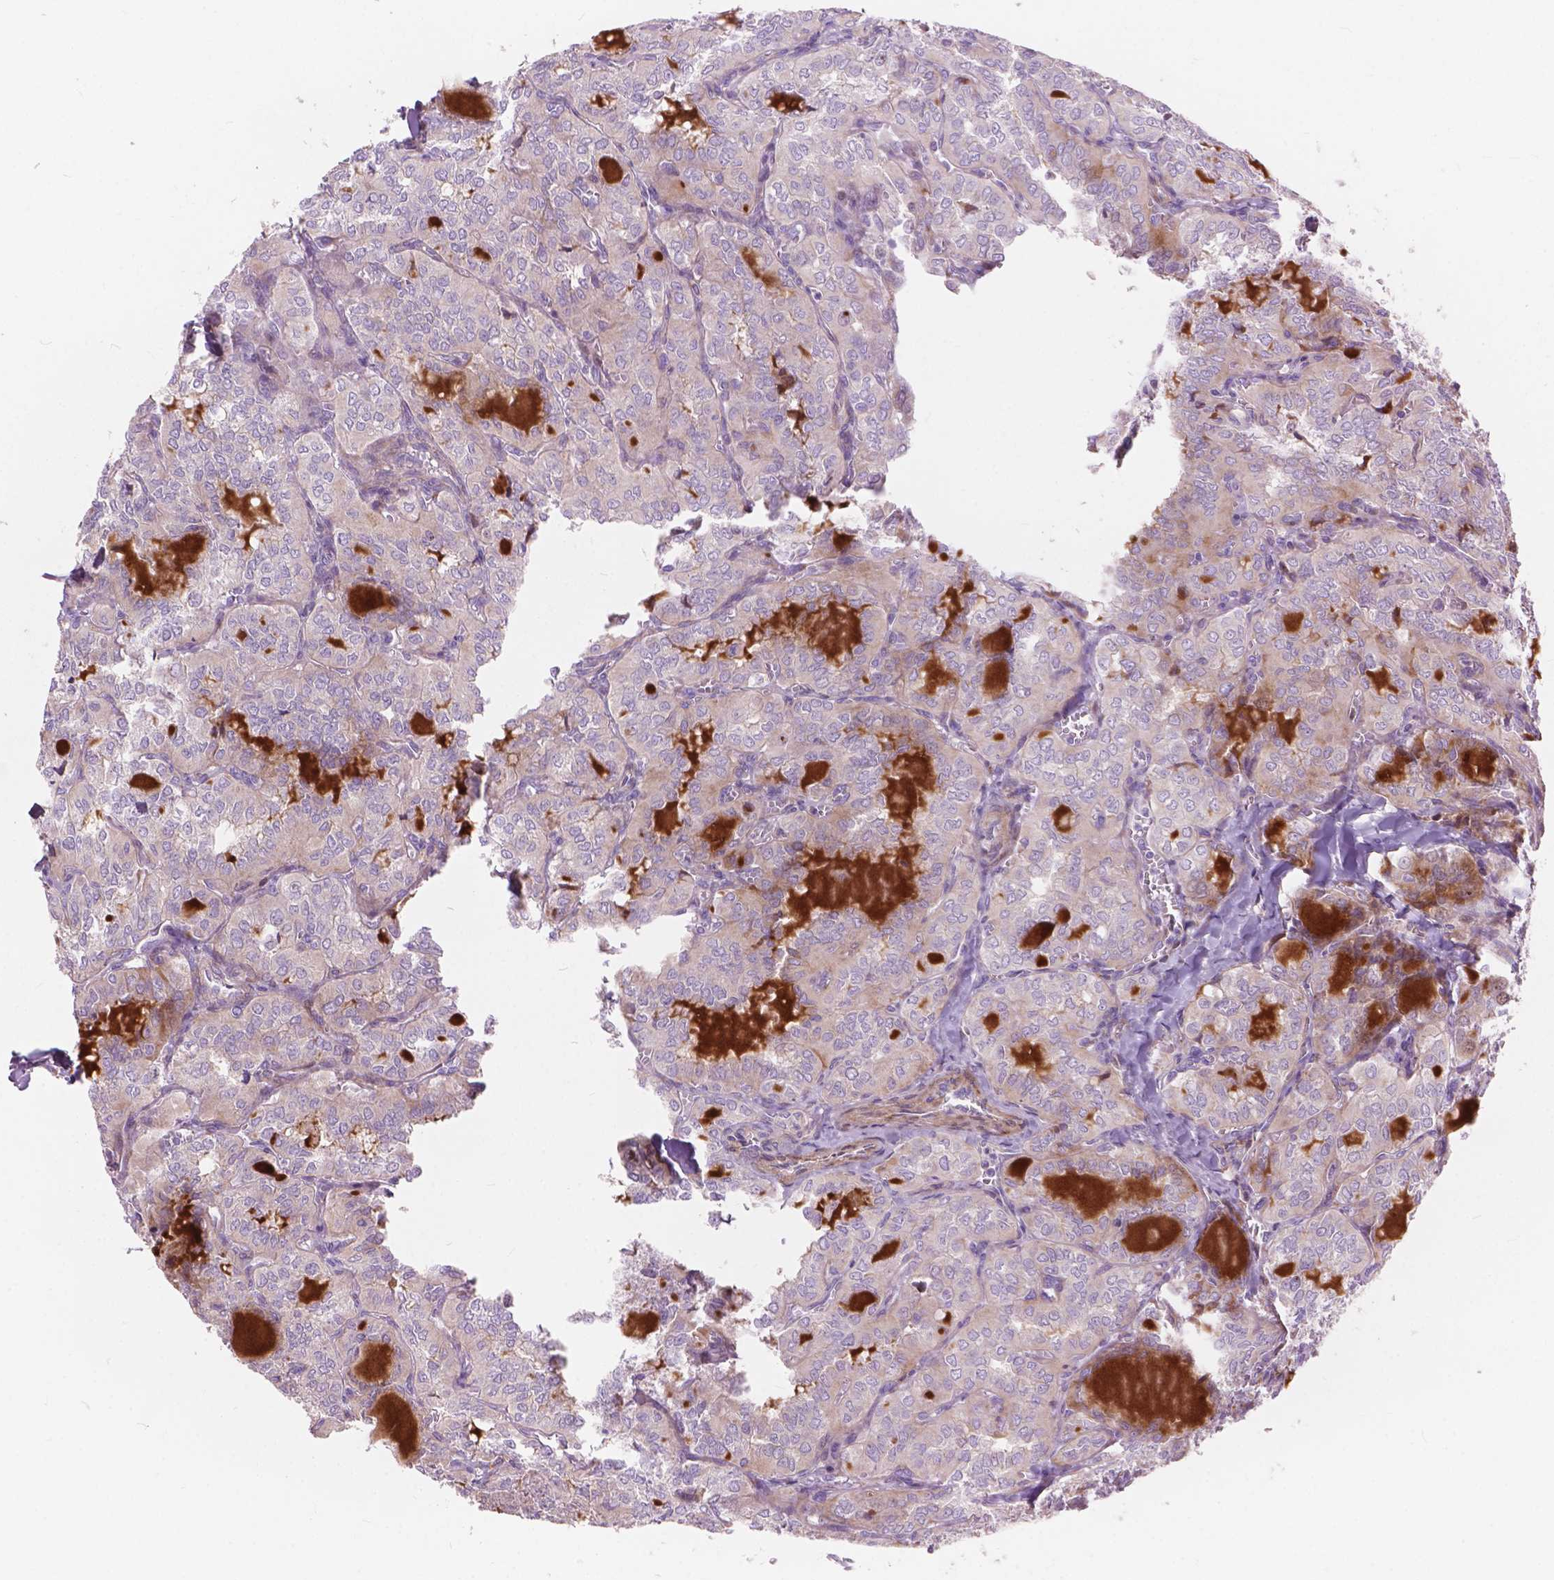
{"staining": {"intensity": "negative", "quantity": "none", "location": "none"}, "tissue": "thyroid cancer", "cell_type": "Tumor cells", "image_type": "cancer", "snomed": [{"axis": "morphology", "description": "Papillary adenocarcinoma, NOS"}, {"axis": "topography", "description": "Thyroid gland"}], "caption": "IHC of human papillary adenocarcinoma (thyroid) reveals no staining in tumor cells. The staining is performed using DAB (3,3'-diaminobenzidine) brown chromogen with nuclei counter-stained in using hematoxylin.", "gene": "MORN1", "patient": {"sex": "female", "age": 41}}